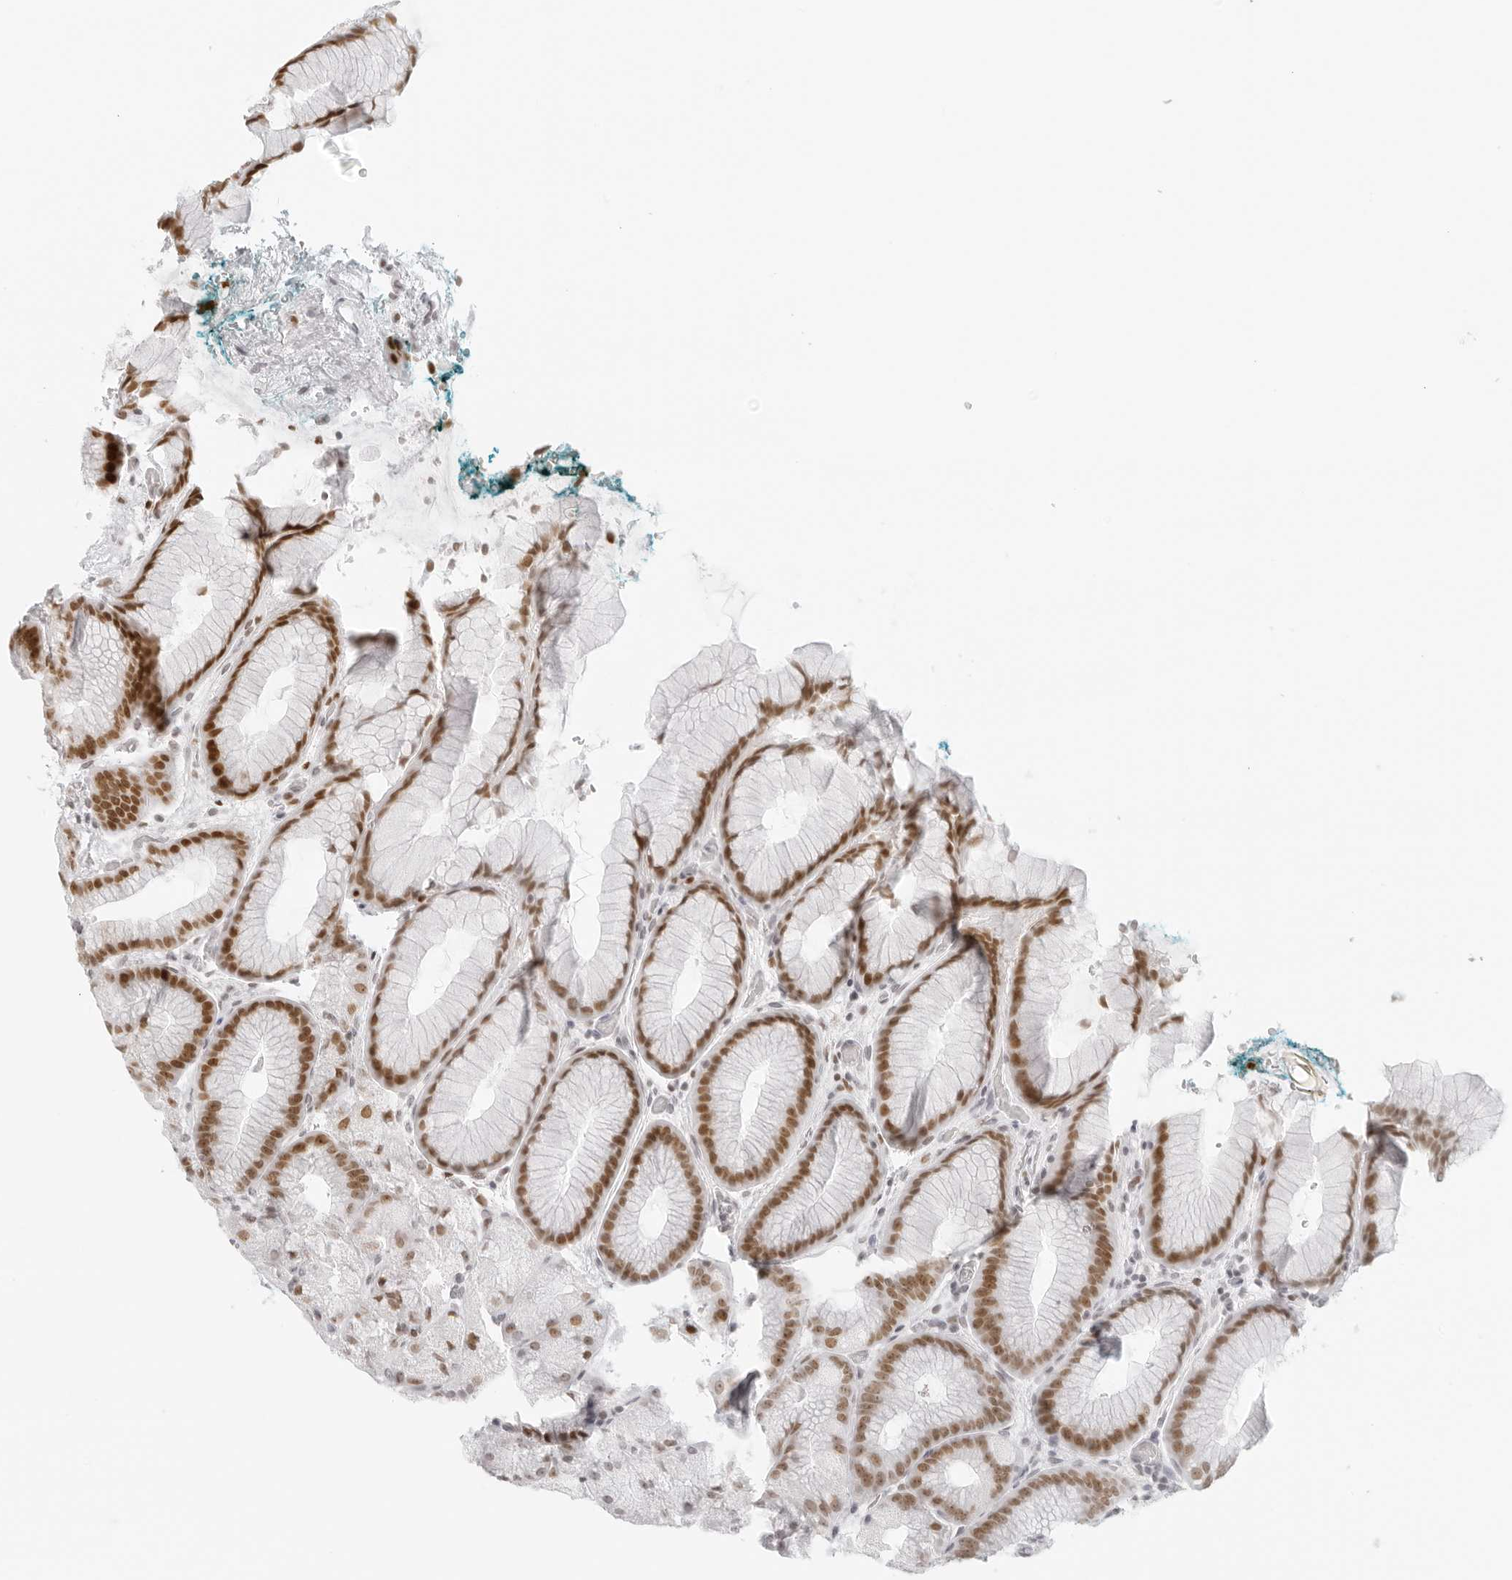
{"staining": {"intensity": "moderate", "quantity": ">75%", "location": "nuclear"}, "tissue": "stomach", "cell_type": "Glandular cells", "image_type": "normal", "snomed": [{"axis": "morphology", "description": "Normal tissue, NOS"}, {"axis": "topography", "description": "Stomach, upper"}, {"axis": "topography", "description": "Stomach"}], "caption": "Moderate nuclear staining is present in about >75% of glandular cells in benign stomach.", "gene": "RCC1", "patient": {"sex": "male", "age": 48}}